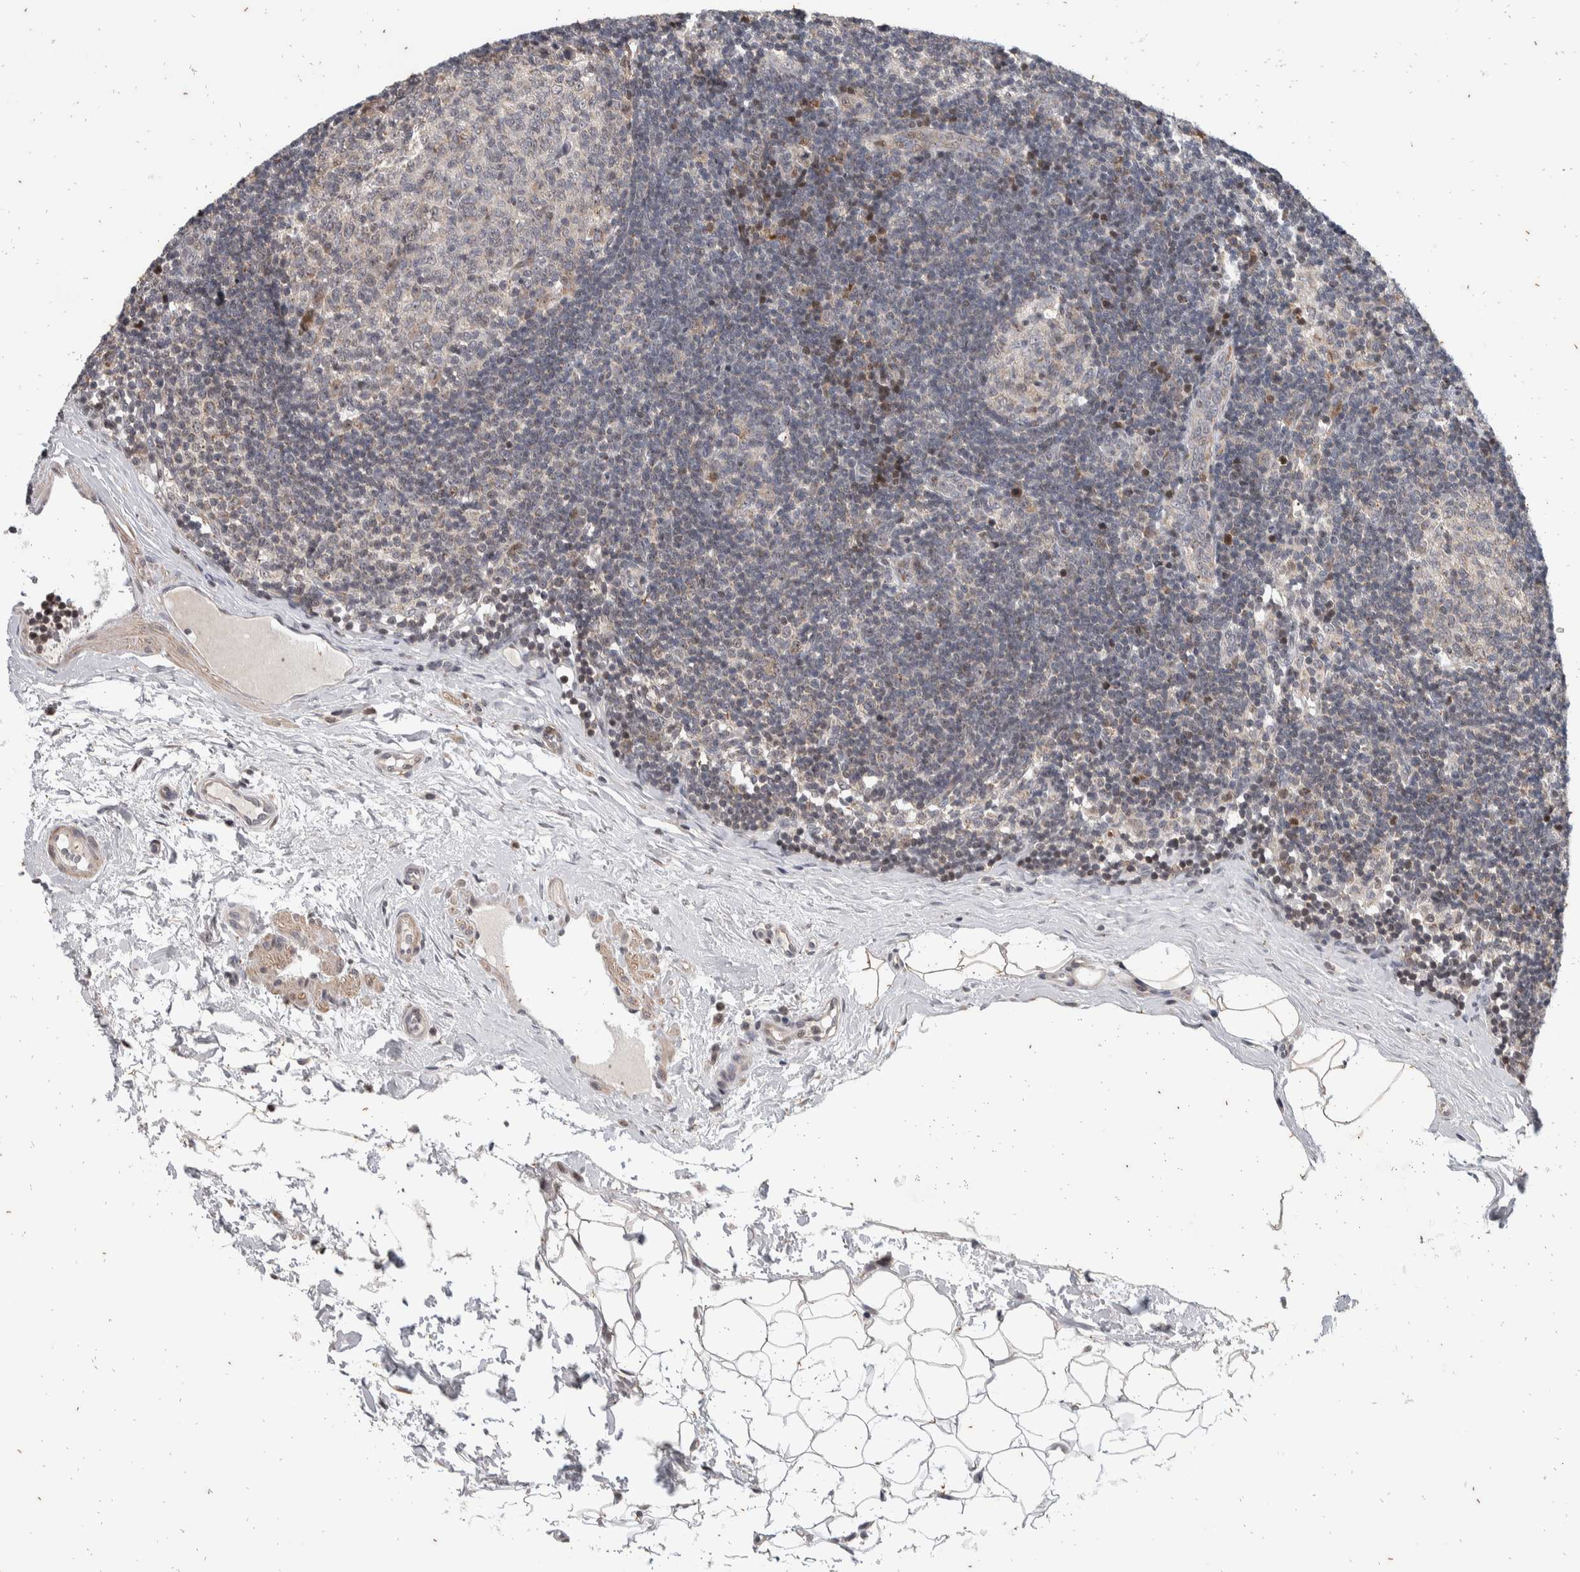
{"staining": {"intensity": "weak", "quantity": "<25%", "location": "nuclear"}, "tissue": "lymph node", "cell_type": "Germinal center cells", "image_type": "normal", "snomed": [{"axis": "morphology", "description": "Normal tissue, NOS"}, {"axis": "topography", "description": "Lymph node"}], "caption": "Immunohistochemistry (IHC) photomicrograph of benign lymph node: human lymph node stained with DAB reveals no significant protein staining in germinal center cells.", "gene": "ATXN7L1", "patient": {"sex": "female", "age": 22}}